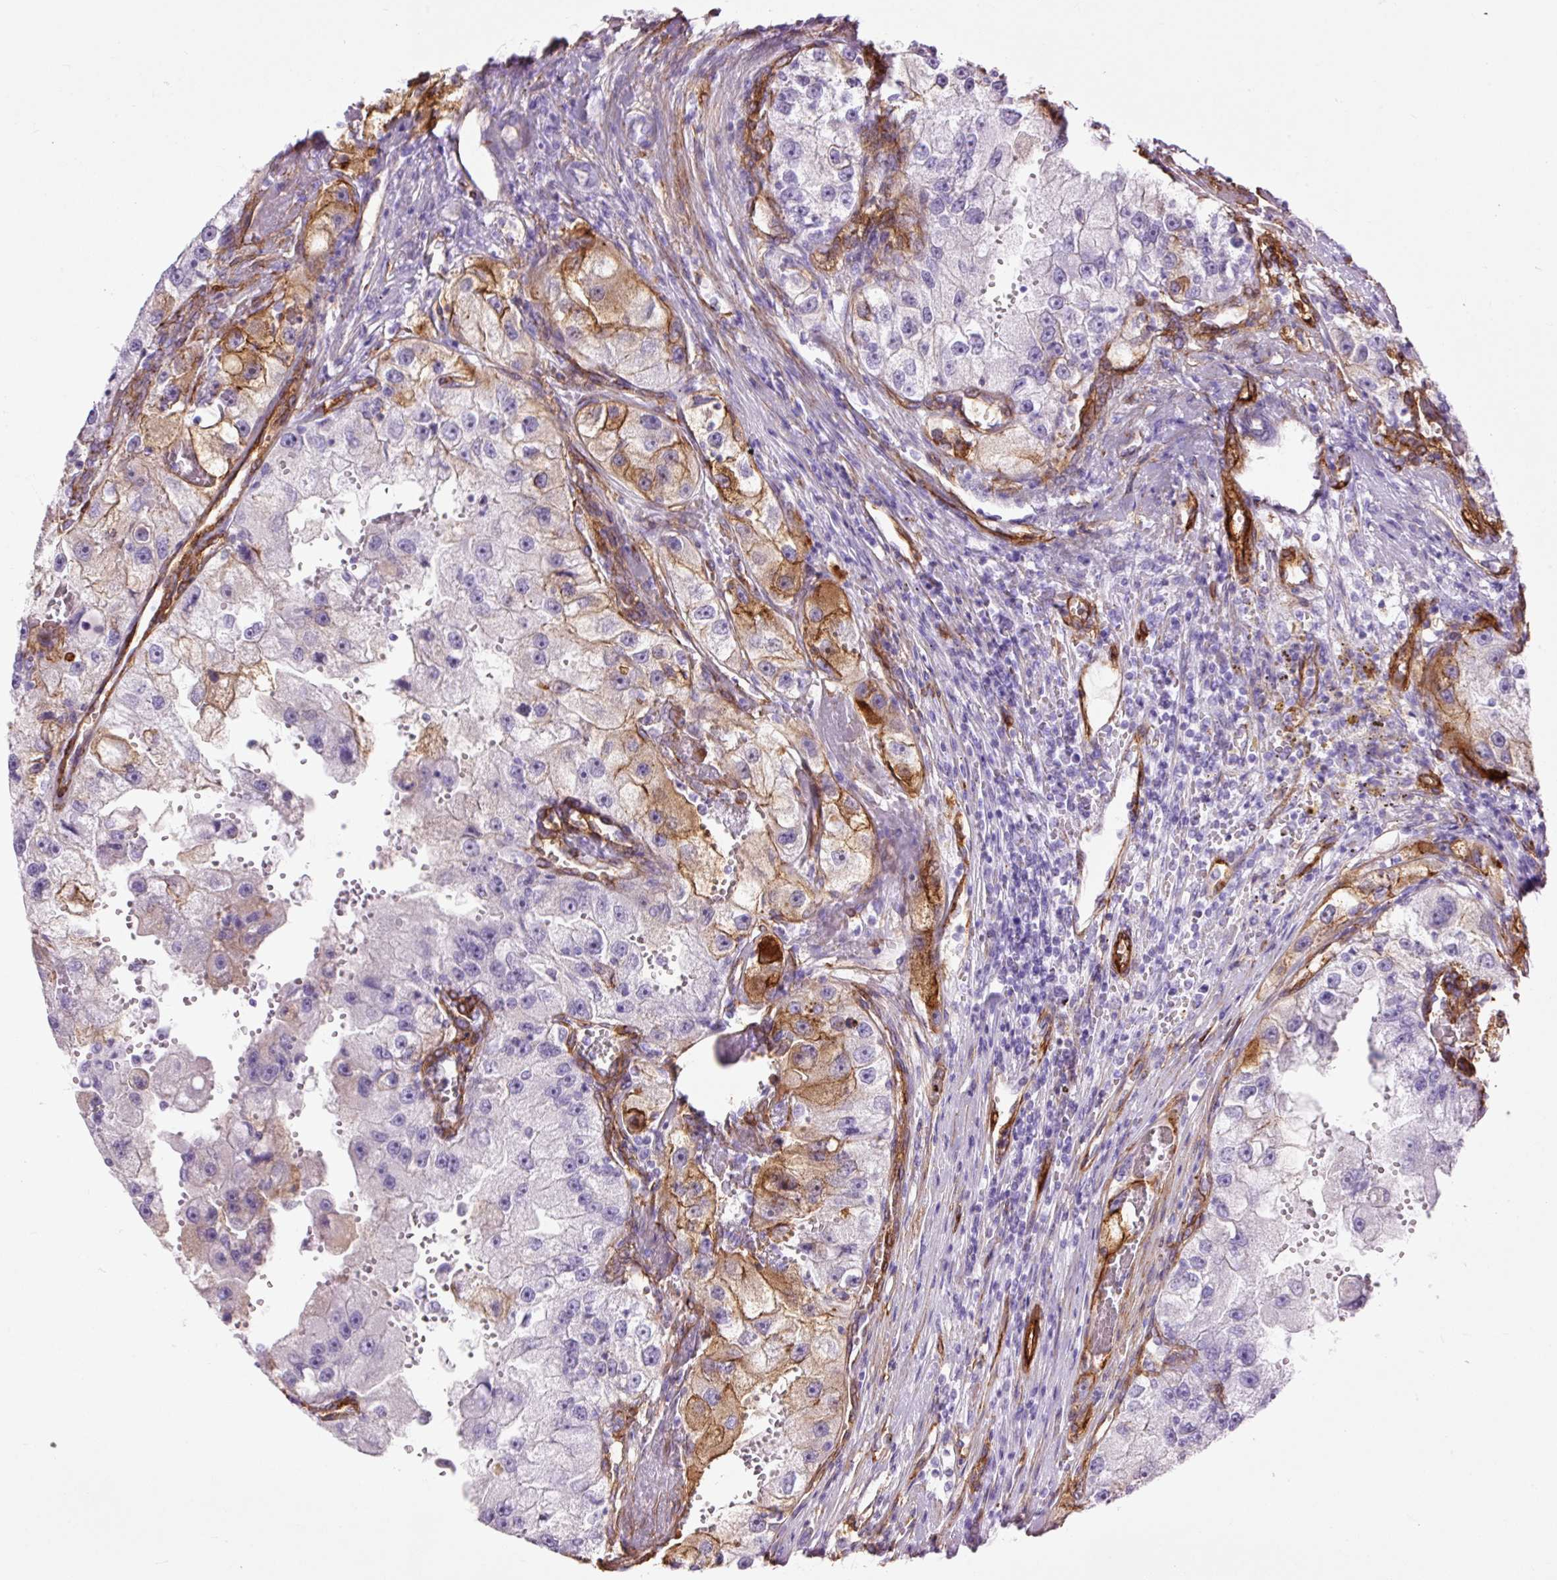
{"staining": {"intensity": "moderate", "quantity": "<25%", "location": "cytoplasmic/membranous"}, "tissue": "renal cancer", "cell_type": "Tumor cells", "image_type": "cancer", "snomed": [{"axis": "morphology", "description": "Adenocarcinoma, NOS"}, {"axis": "topography", "description": "Kidney"}], "caption": "A brown stain shows moderate cytoplasmic/membranous staining of a protein in renal cancer (adenocarcinoma) tumor cells.", "gene": "CAV1", "patient": {"sex": "male", "age": 63}}